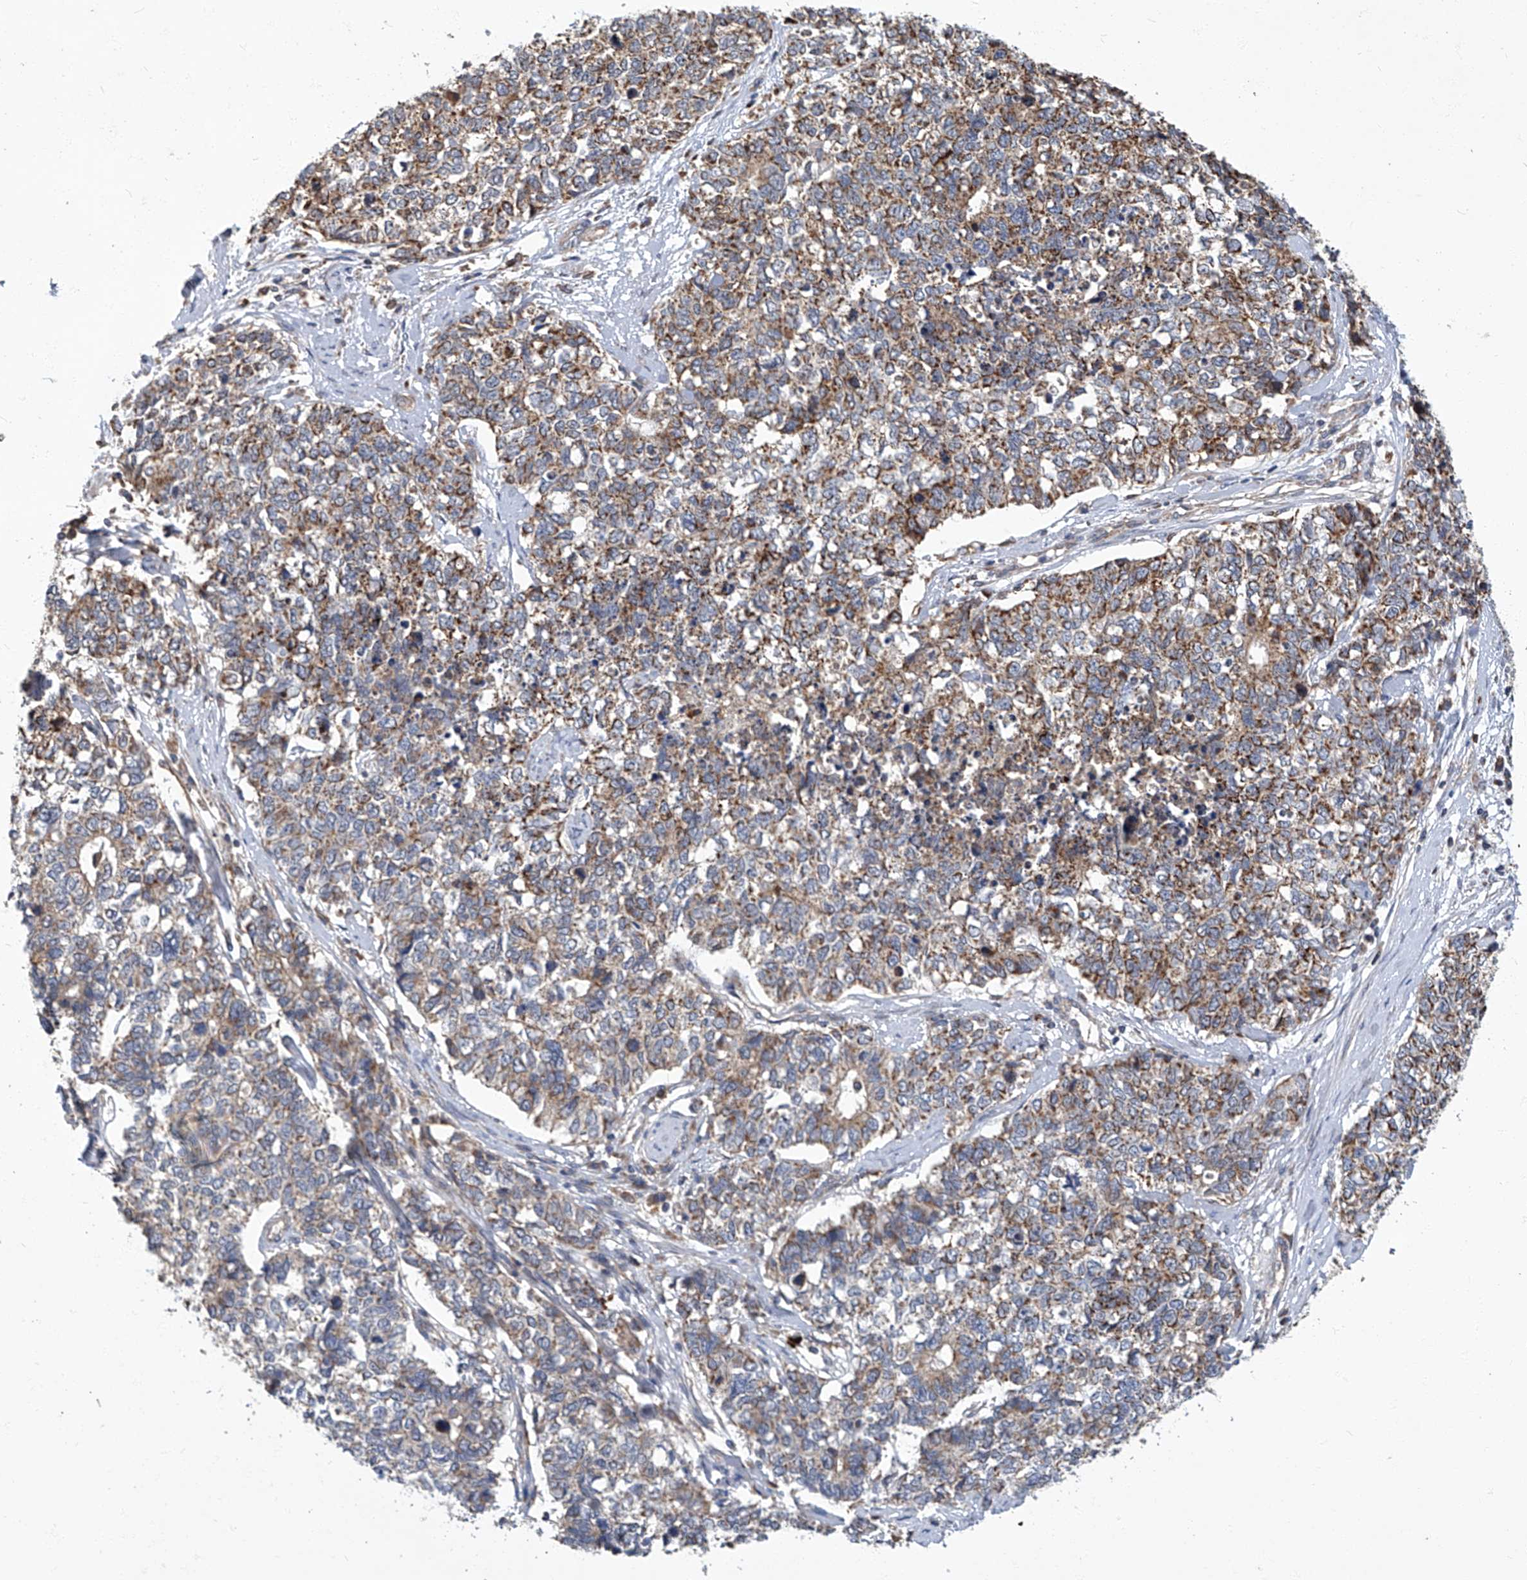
{"staining": {"intensity": "moderate", "quantity": "25%-75%", "location": "cytoplasmic/membranous"}, "tissue": "cervical cancer", "cell_type": "Tumor cells", "image_type": "cancer", "snomed": [{"axis": "morphology", "description": "Squamous cell carcinoma, NOS"}, {"axis": "topography", "description": "Cervix"}], "caption": "Protein expression analysis of cervical cancer (squamous cell carcinoma) demonstrates moderate cytoplasmic/membranous expression in approximately 25%-75% of tumor cells. (IHC, brightfield microscopy, high magnification).", "gene": "TNFRSF13B", "patient": {"sex": "female", "age": 63}}